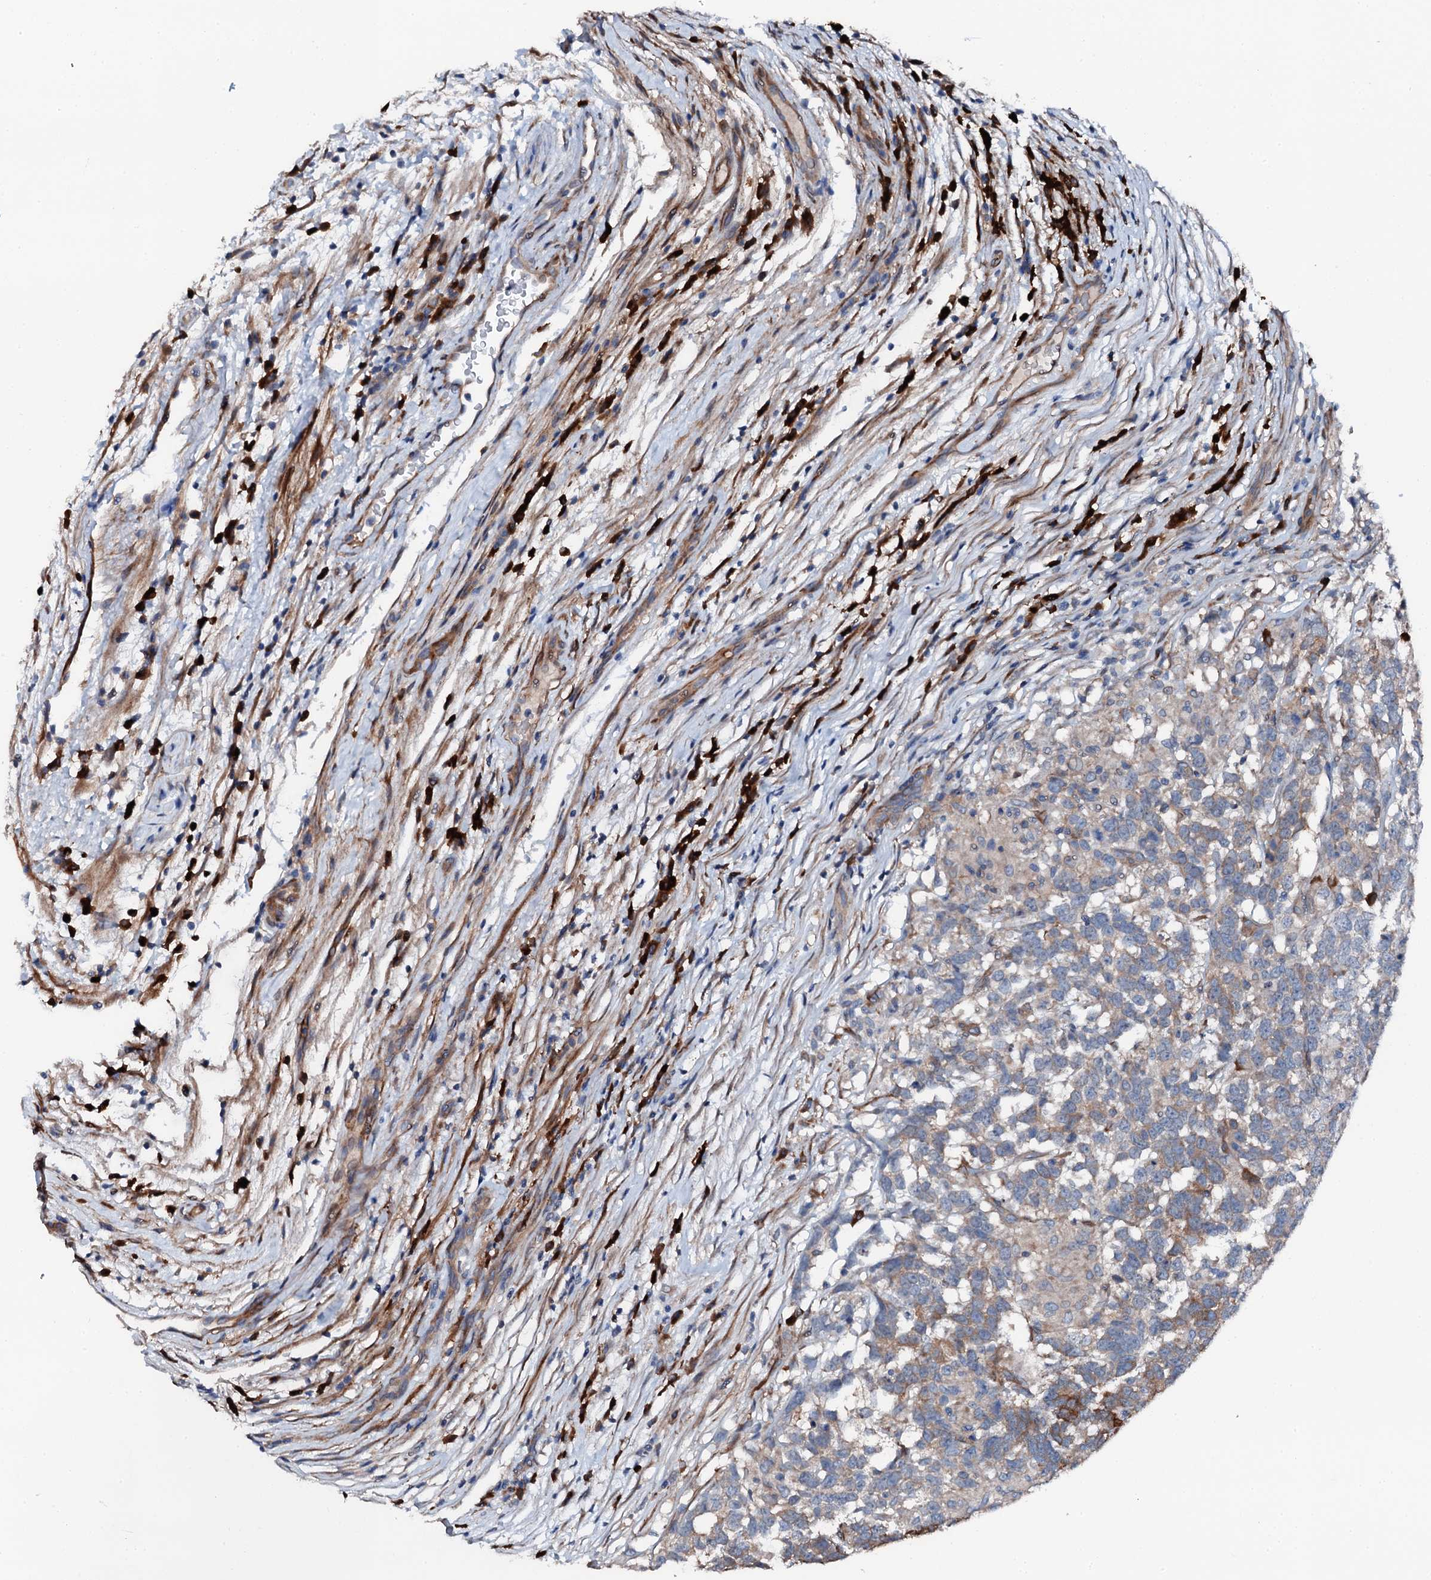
{"staining": {"intensity": "moderate", "quantity": "<25%", "location": "cytoplasmic/membranous"}, "tissue": "testis cancer", "cell_type": "Tumor cells", "image_type": "cancer", "snomed": [{"axis": "morphology", "description": "Carcinoma, Embryonal, NOS"}, {"axis": "topography", "description": "Testis"}], "caption": "Testis cancer tissue shows moderate cytoplasmic/membranous positivity in about <25% of tumor cells, visualized by immunohistochemistry. Using DAB (3,3'-diaminobenzidine) (brown) and hematoxylin (blue) stains, captured at high magnification using brightfield microscopy.", "gene": "GFOD2", "patient": {"sex": "male", "age": 26}}